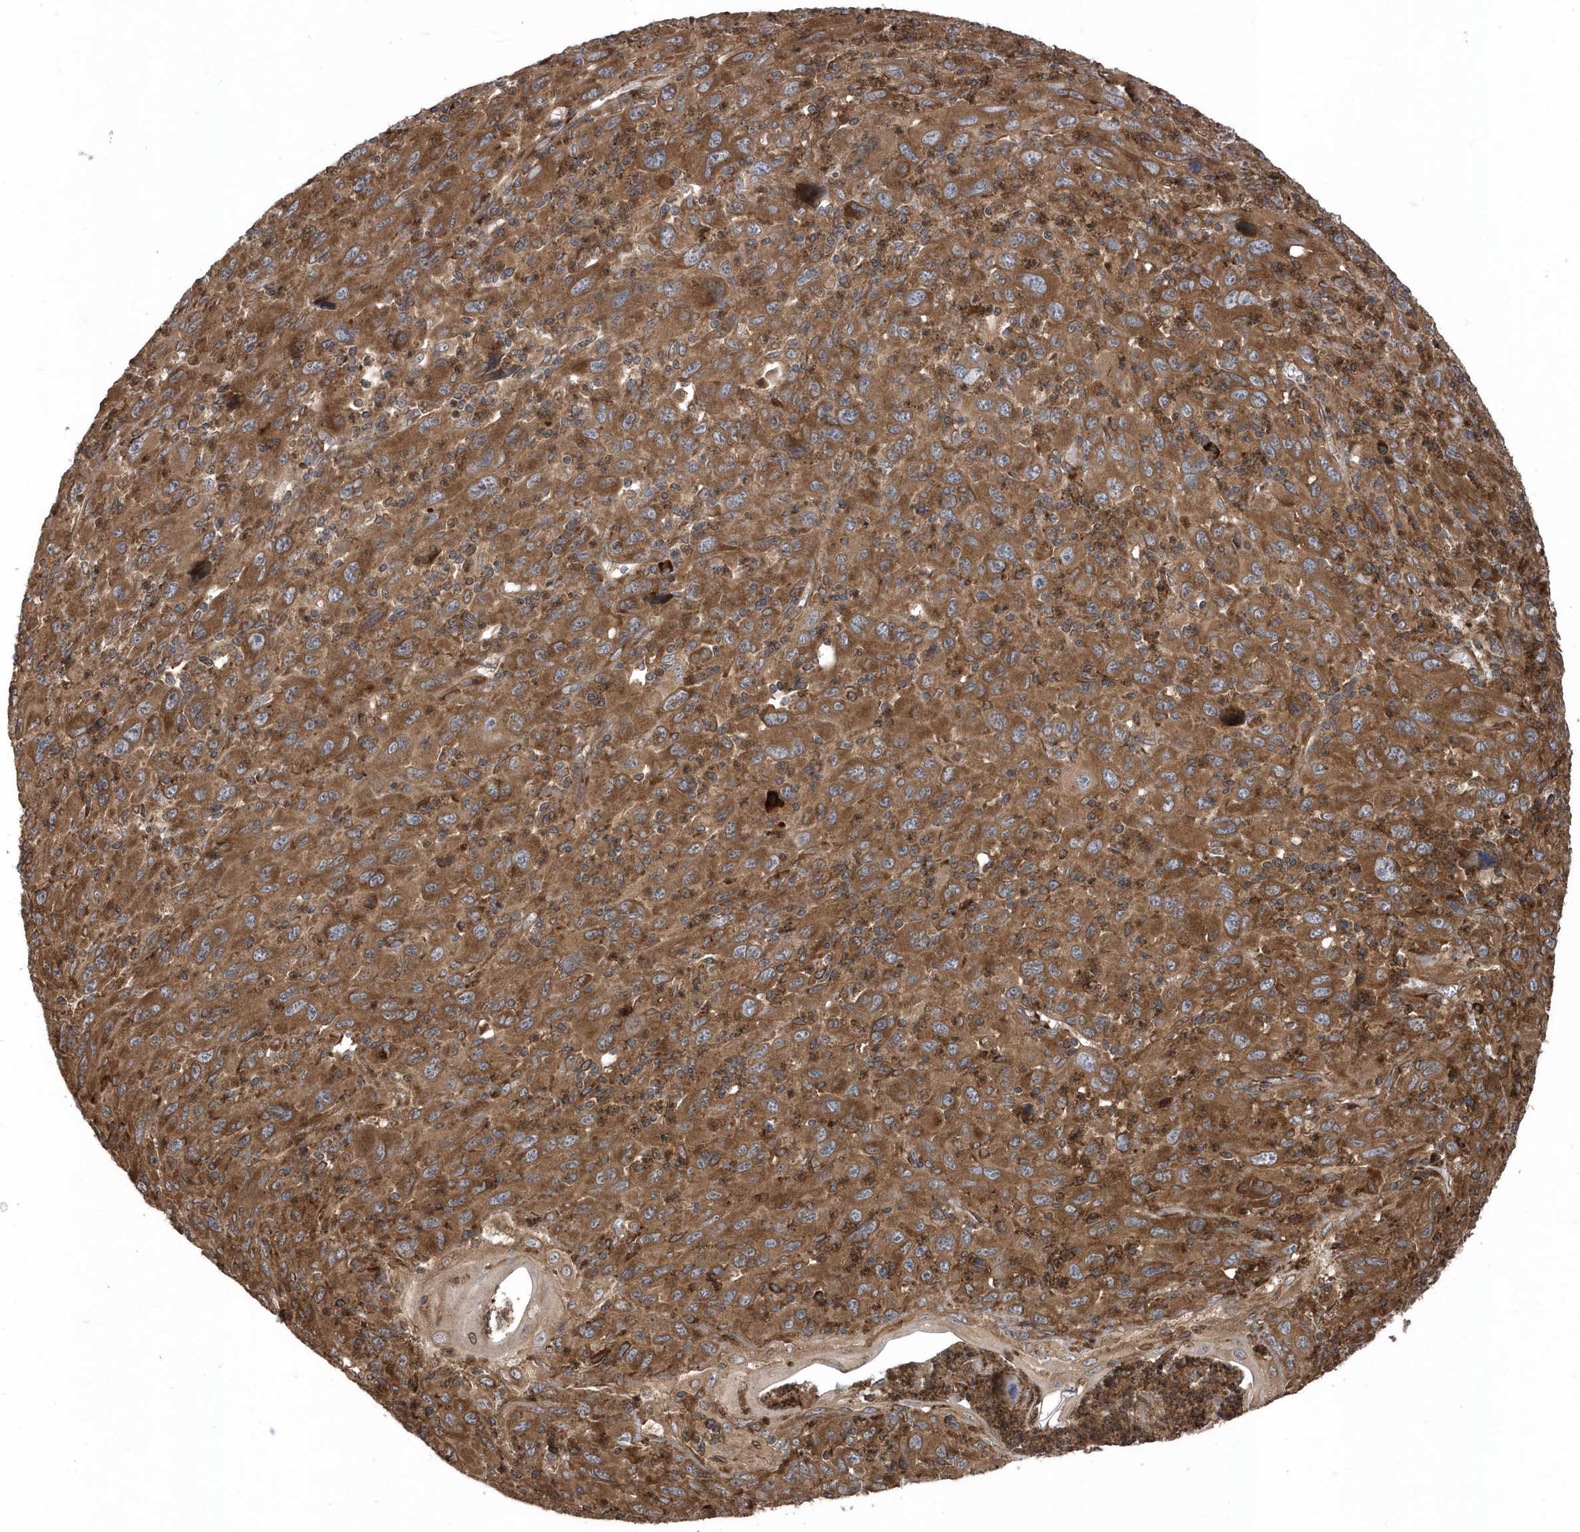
{"staining": {"intensity": "strong", "quantity": ">75%", "location": "cytoplasmic/membranous"}, "tissue": "melanoma", "cell_type": "Tumor cells", "image_type": "cancer", "snomed": [{"axis": "morphology", "description": "Malignant melanoma, Metastatic site"}, {"axis": "topography", "description": "Skin"}], "caption": "Human malignant melanoma (metastatic site) stained with a brown dye demonstrates strong cytoplasmic/membranous positive expression in about >75% of tumor cells.", "gene": "WASHC5", "patient": {"sex": "female", "age": 56}}